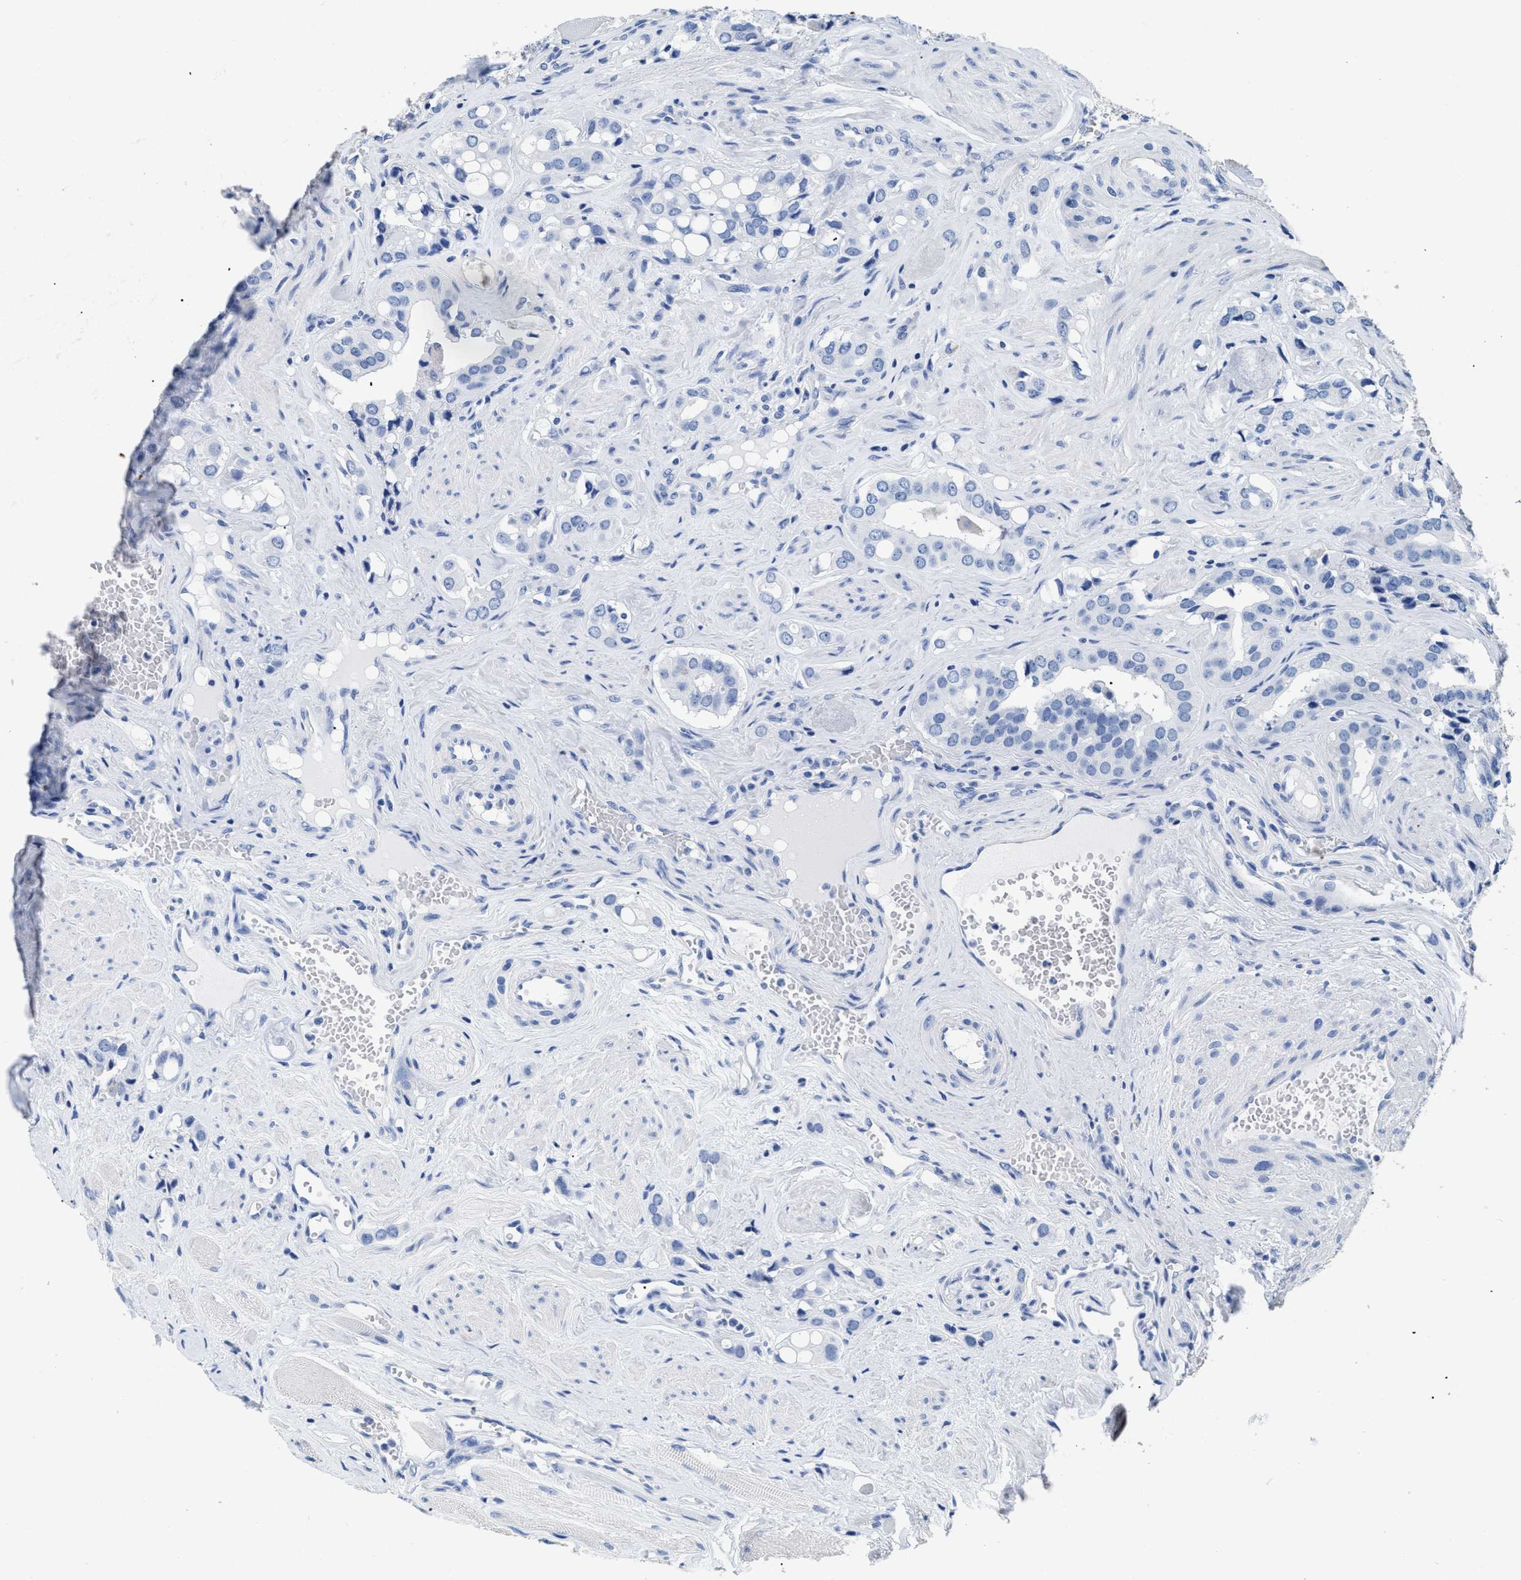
{"staining": {"intensity": "negative", "quantity": "none", "location": "none"}, "tissue": "prostate cancer", "cell_type": "Tumor cells", "image_type": "cancer", "snomed": [{"axis": "morphology", "description": "Adenocarcinoma, High grade"}, {"axis": "topography", "description": "Prostate"}], "caption": "Immunohistochemistry image of prostate high-grade adenocarcinoma stained for a protein (brown), which exhibits no positivity in tumor cells. The staining was performed using DAB to visualize the protein expression in brown, while the nuclei were stained in blue with hematoxylin (Magnification: 20x).", "gene": "DLC1", "patient": {"sex": "male", "age": 52}}